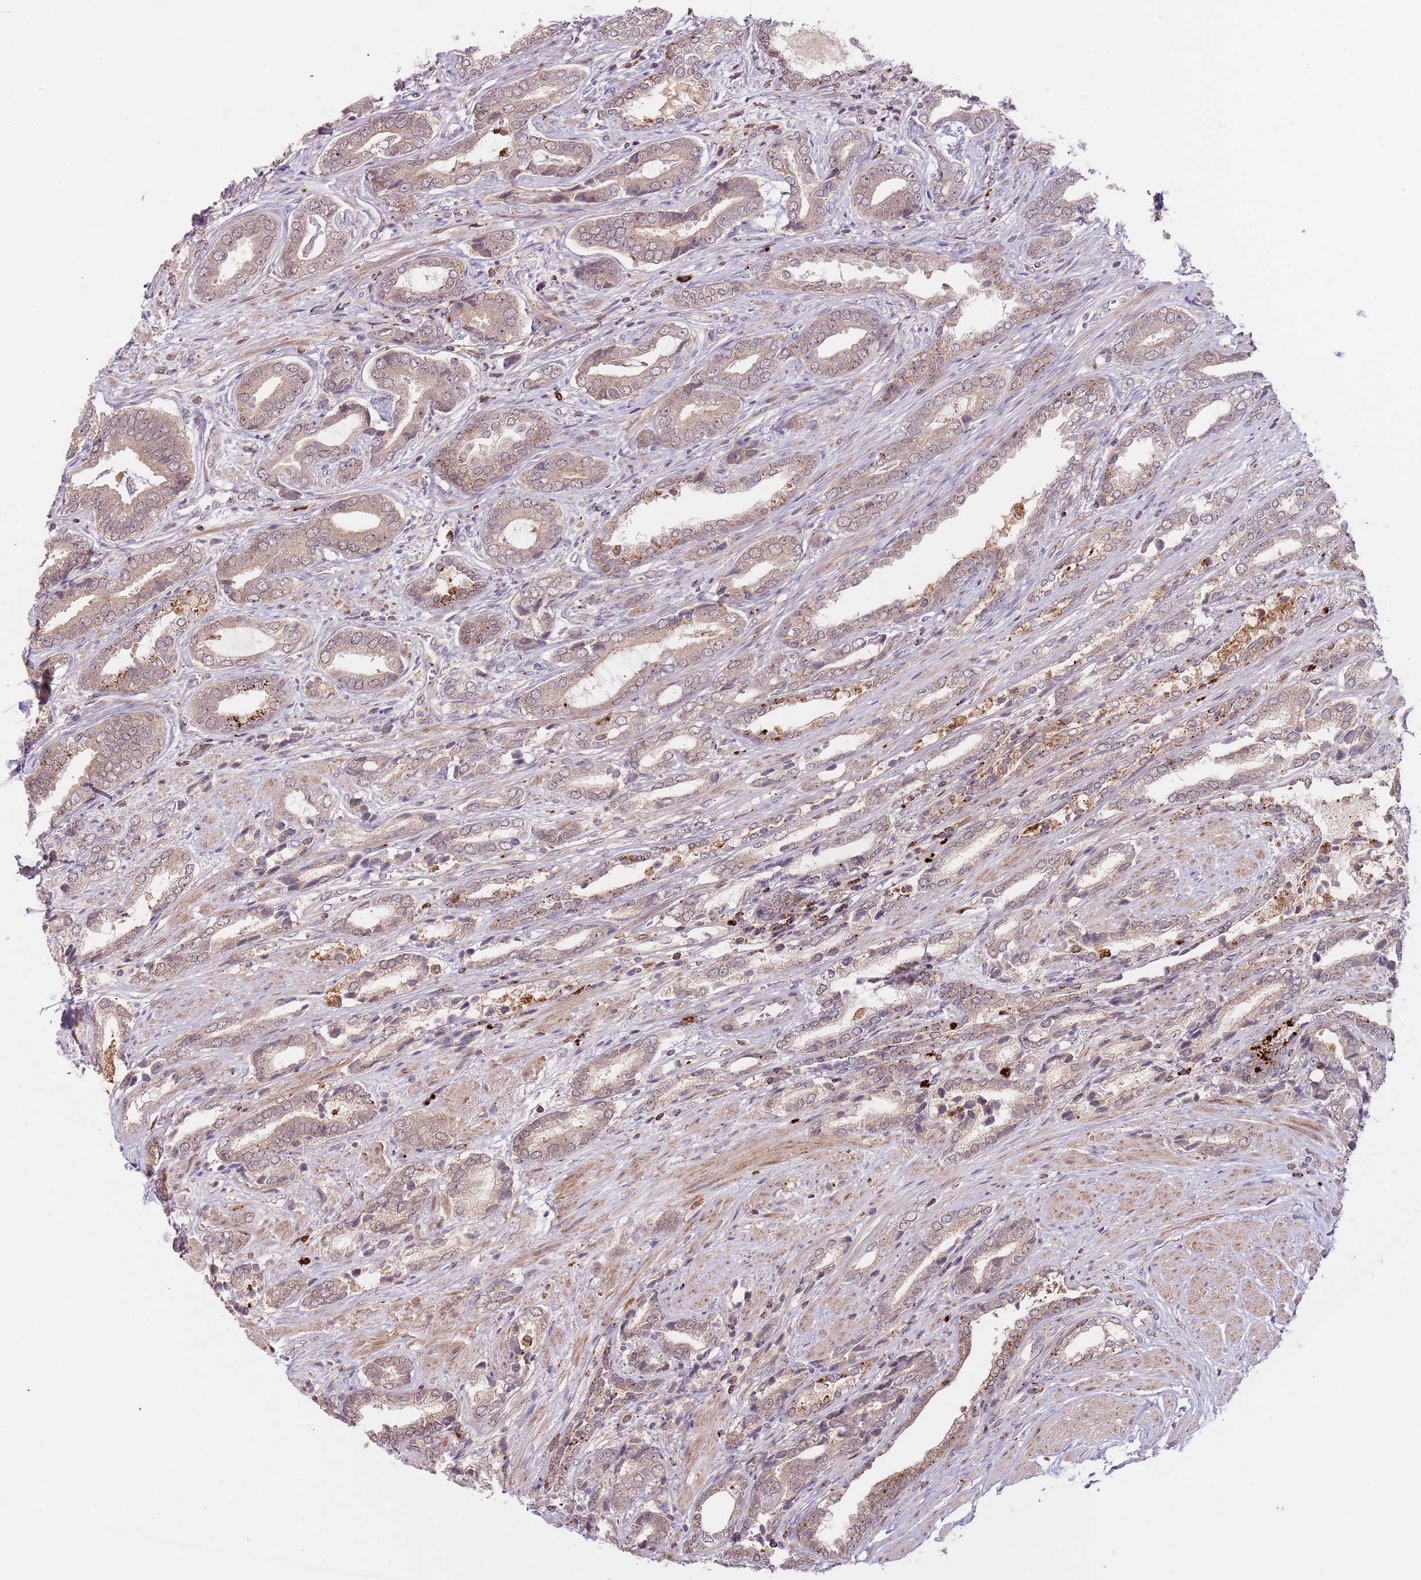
{"staining": {"intensity": "weak", "quantity": "25%-75%", "location": "cytoplasmic/membranous"}, "tissue": "prostate cancer", "cell_type": "Tumor cells", "image_type": "cancer", "snomed": [{"axis": "morphology", "description": "Adenocarcinoma, NOS"}, {"axis": "topography", "description": "Prostate and seminal vesicle, NOS"}], "caption": "Protein analysis of prostate cancer (adenocarcinoma) tissue displays weak cytoplasmic/membranous positivity in about 25%-75% of tumor cells.", "gene": "ULK3", "patient": {"sex": "male", "age": 76}}